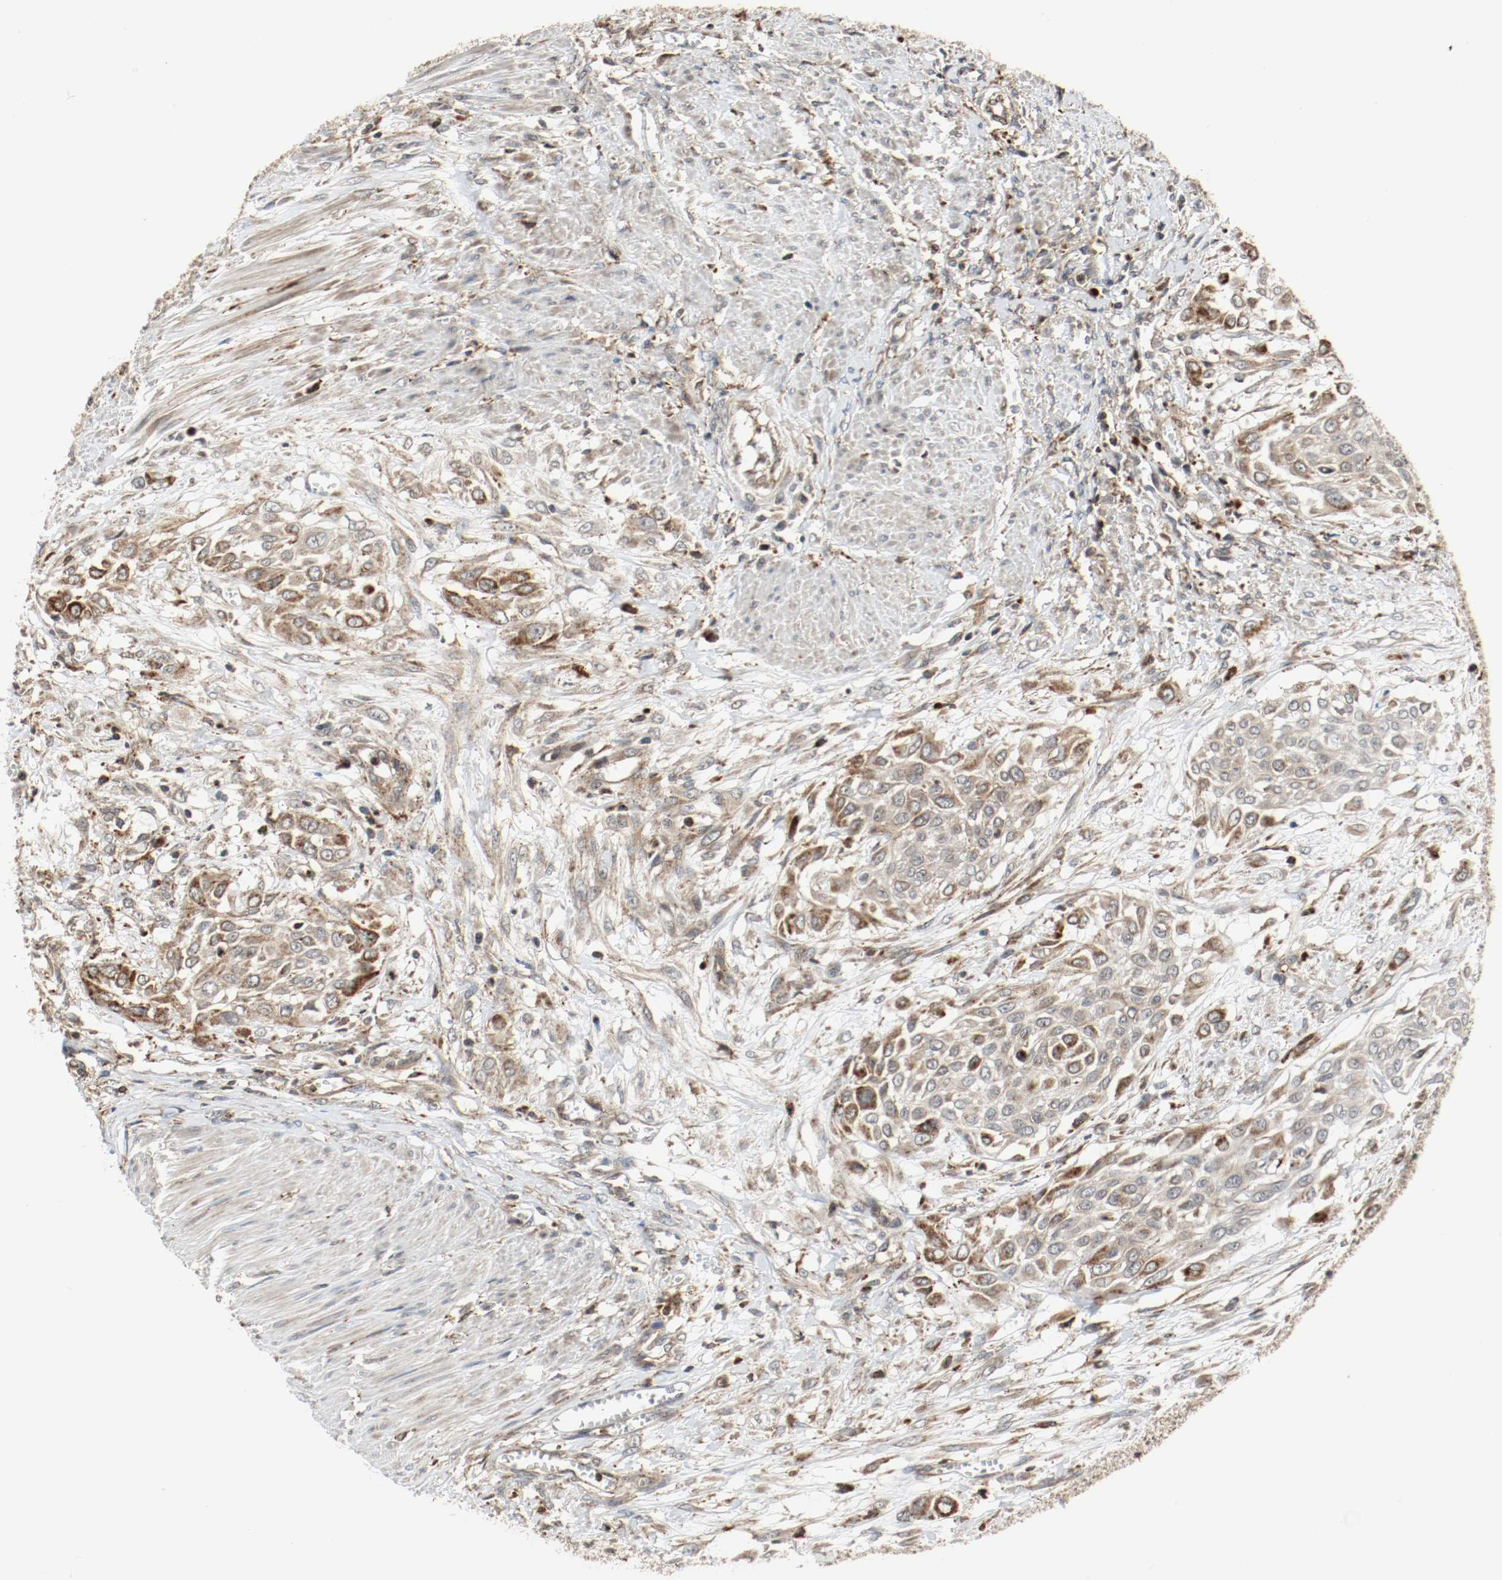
{"staining": {"intensity": "moderate", "quantity": ">75%", "location": "cytoplasmic/membranous"}, "tissue": "urothelial cancer", "cell_type": "Tumor cells", "image_type": "cancer", "snomed": [{"axis": "morphology", "description": "Urothelial carcinoma, High grade"}, {"axis": "topography", "description": "Urinary bladder"}], "caption": "This photomicrograph exhibits immunohistochemistry (IHC) staining of urothelial cancer, with medium moderate cytoplasmic/membranous staining in about >75% of tumor cells.", "gene": "LAMP2", "patient": {"sex": "male", "age": 57}}